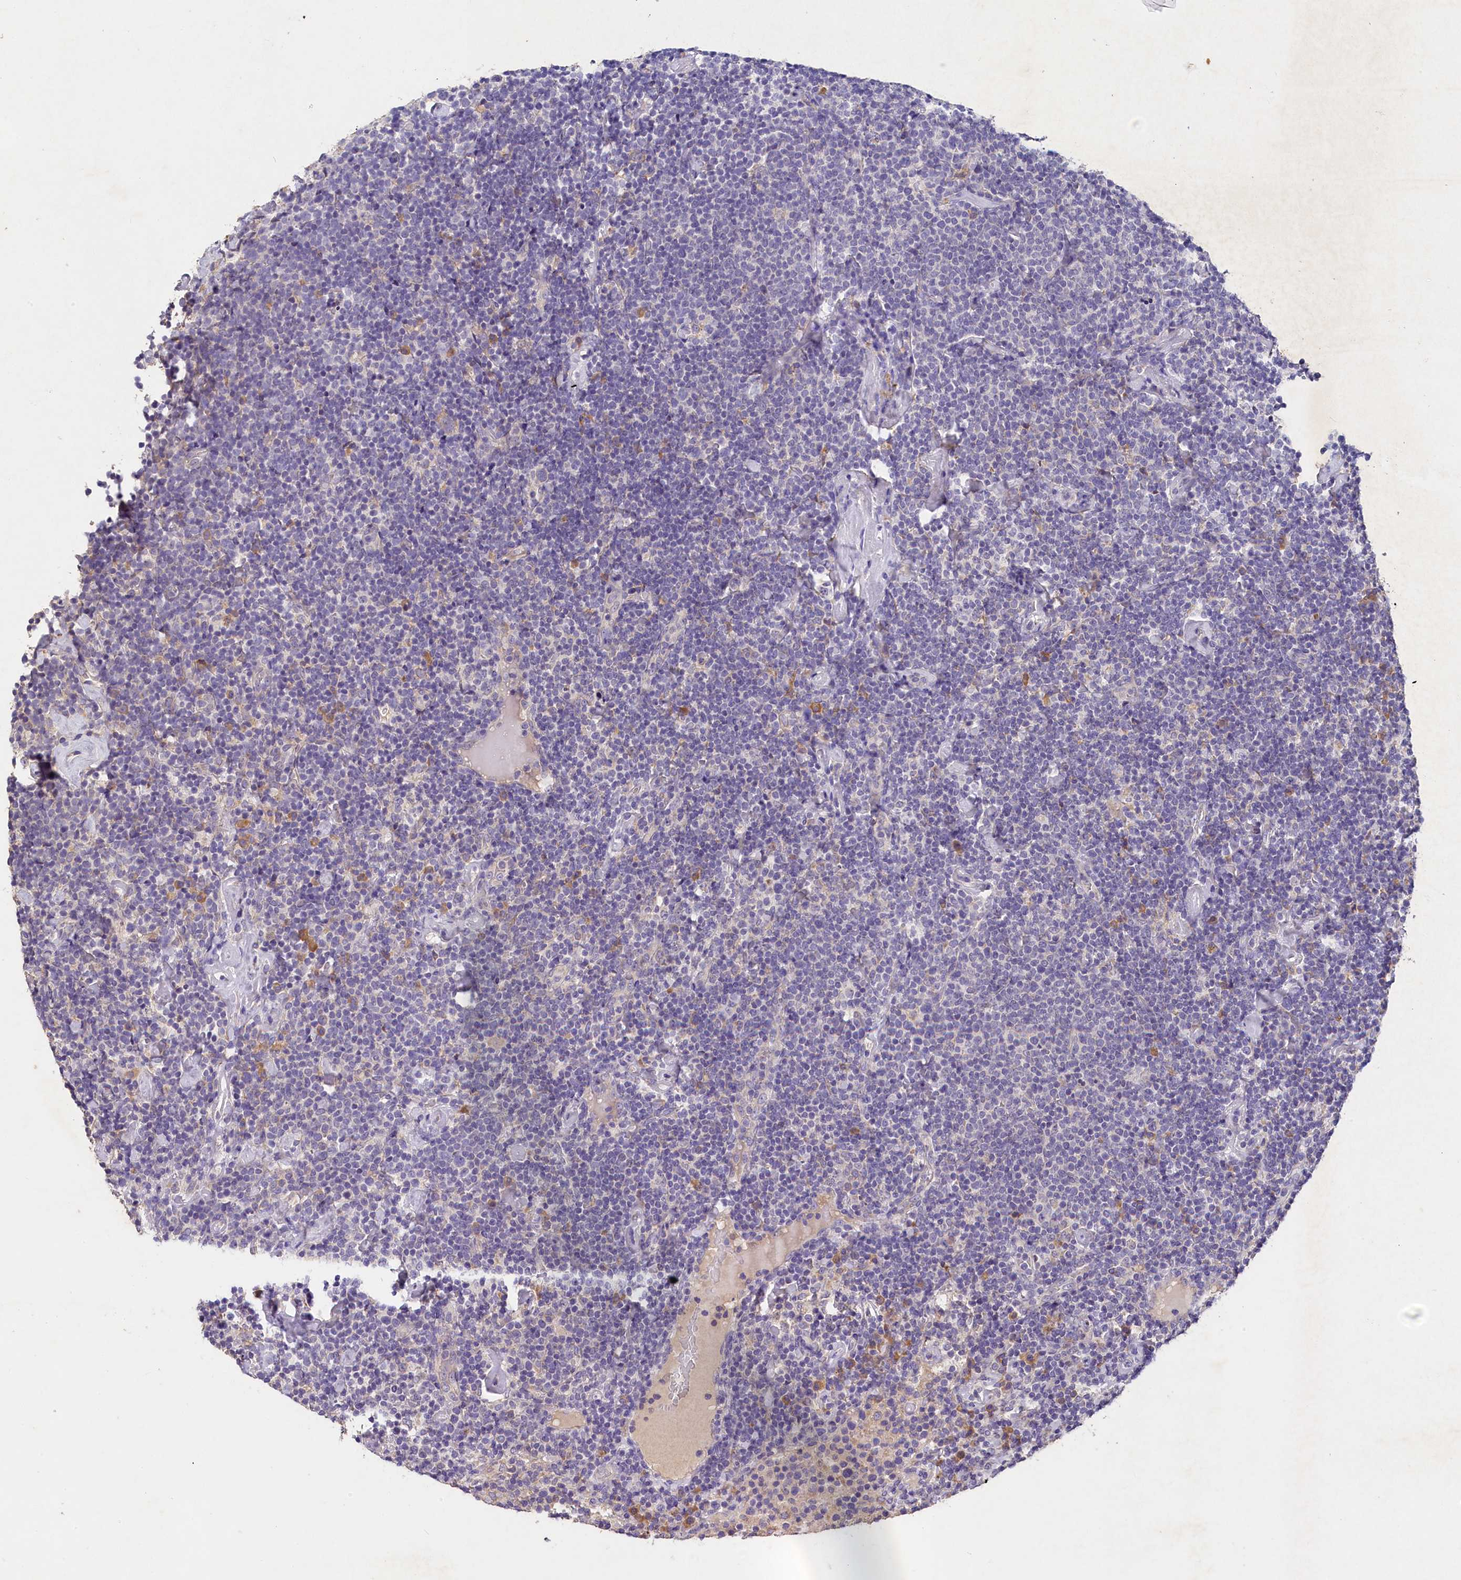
{"staining": {"intensity": "negative", "quantity": "none", "location": "none"}, "tissue": "lymphoma", "cell_type": "Tumor cells", "image_type": "cancer", "snomed": [{"axis": "morphology", "description": "Malignant lymphoma, non-Hodgkin's type, High grade"}, {"axis": "topography", "description": "Lymph node"}], "caption": "This is an immunohistochemistry (IHC) histopathology image of human lymphoma. There is no positivity in tumor cells.", "gene": "ST7L", "patient": {"sex": "male", "age": 61}}